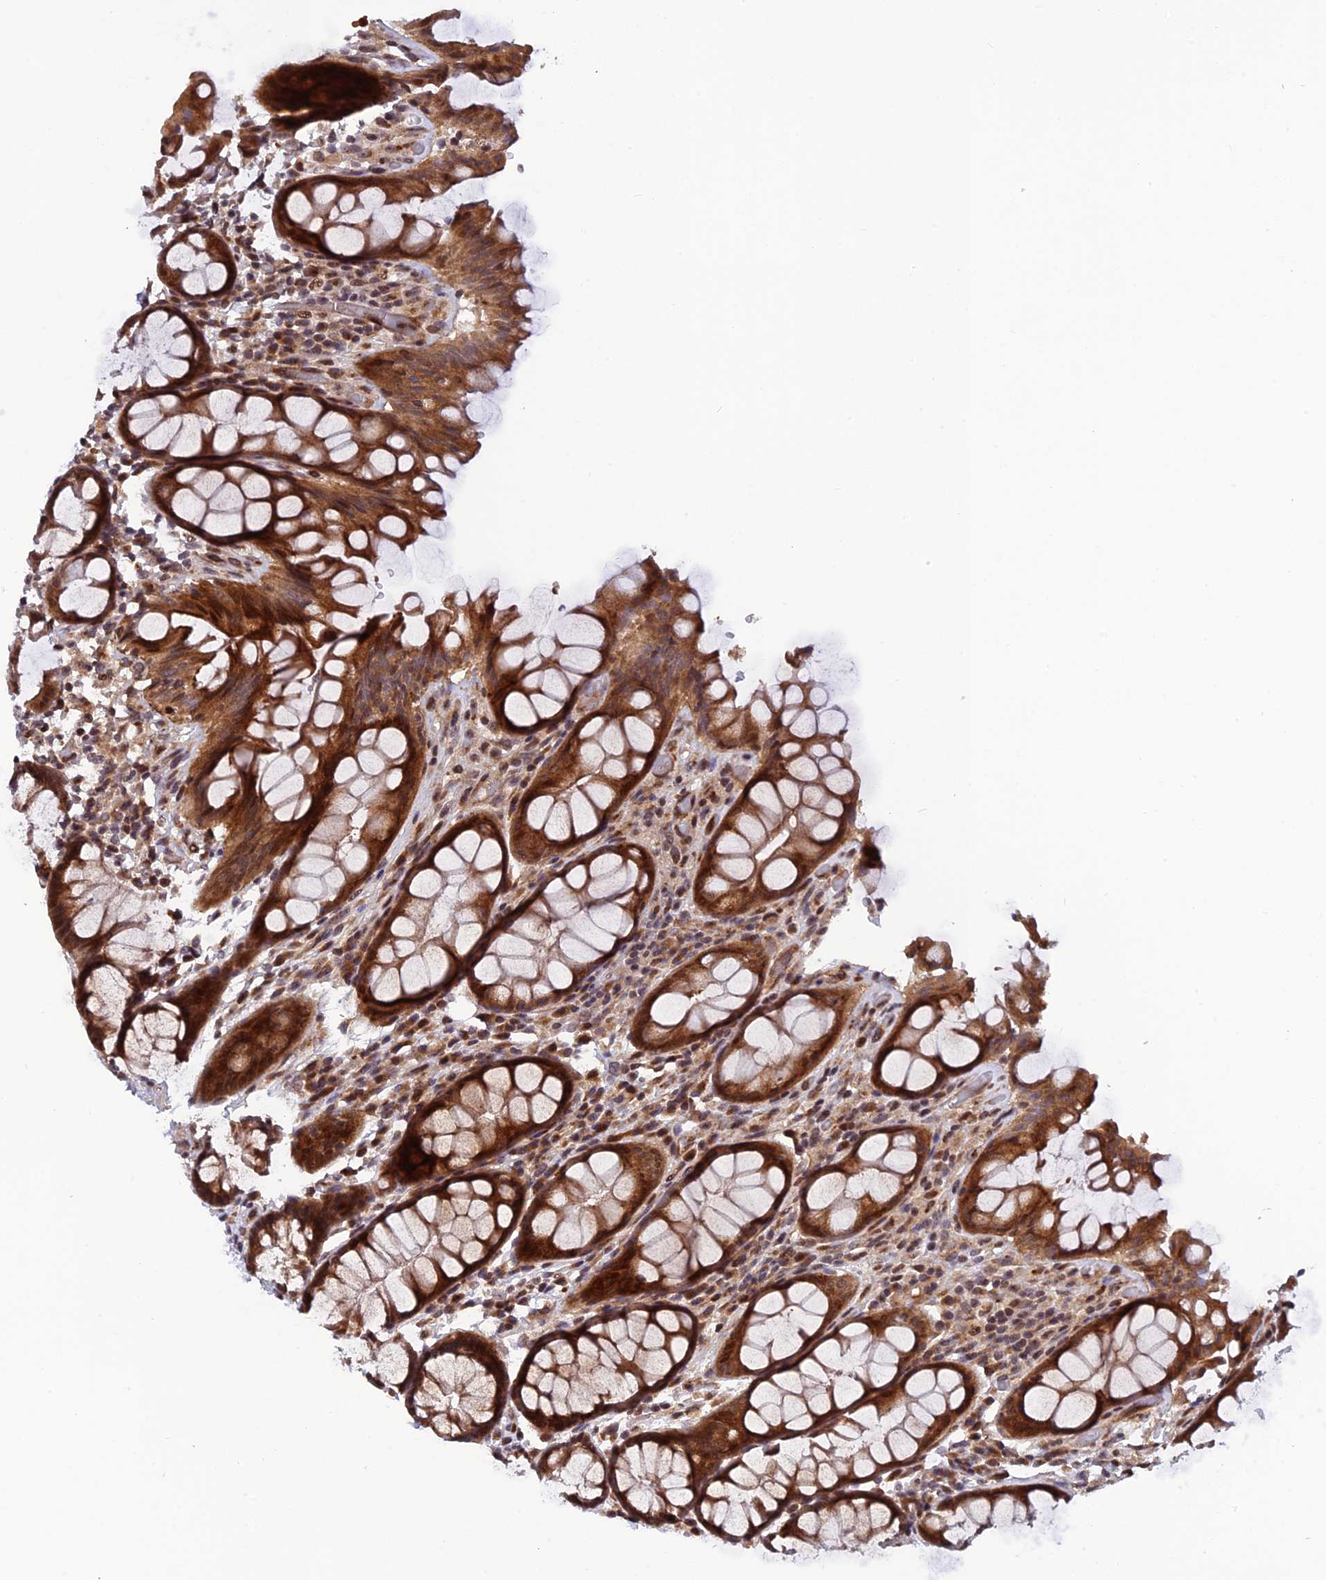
{"staining": {"intensity": "strong", "quantity": ">75%", "location": "cytoplasmic/membranous,nuclear"}, "tissue": "rectum", "cell_type": "Glandular cells", "image_type": "normal", "snomed": [{"axis": "morphology", "description": "Normal tissue, NOS"}, {"axis": "topography", "description": "Rectum"}], "caption": "This image exhibits immunohistochemistry staining of unremarkable rectum, with high strong cytoplasmic/membranous,nuclear positivity in approximately >75% of glandular cells.", "gene": "SMIM7", "patient": {"sex": "male", "age": 64}}